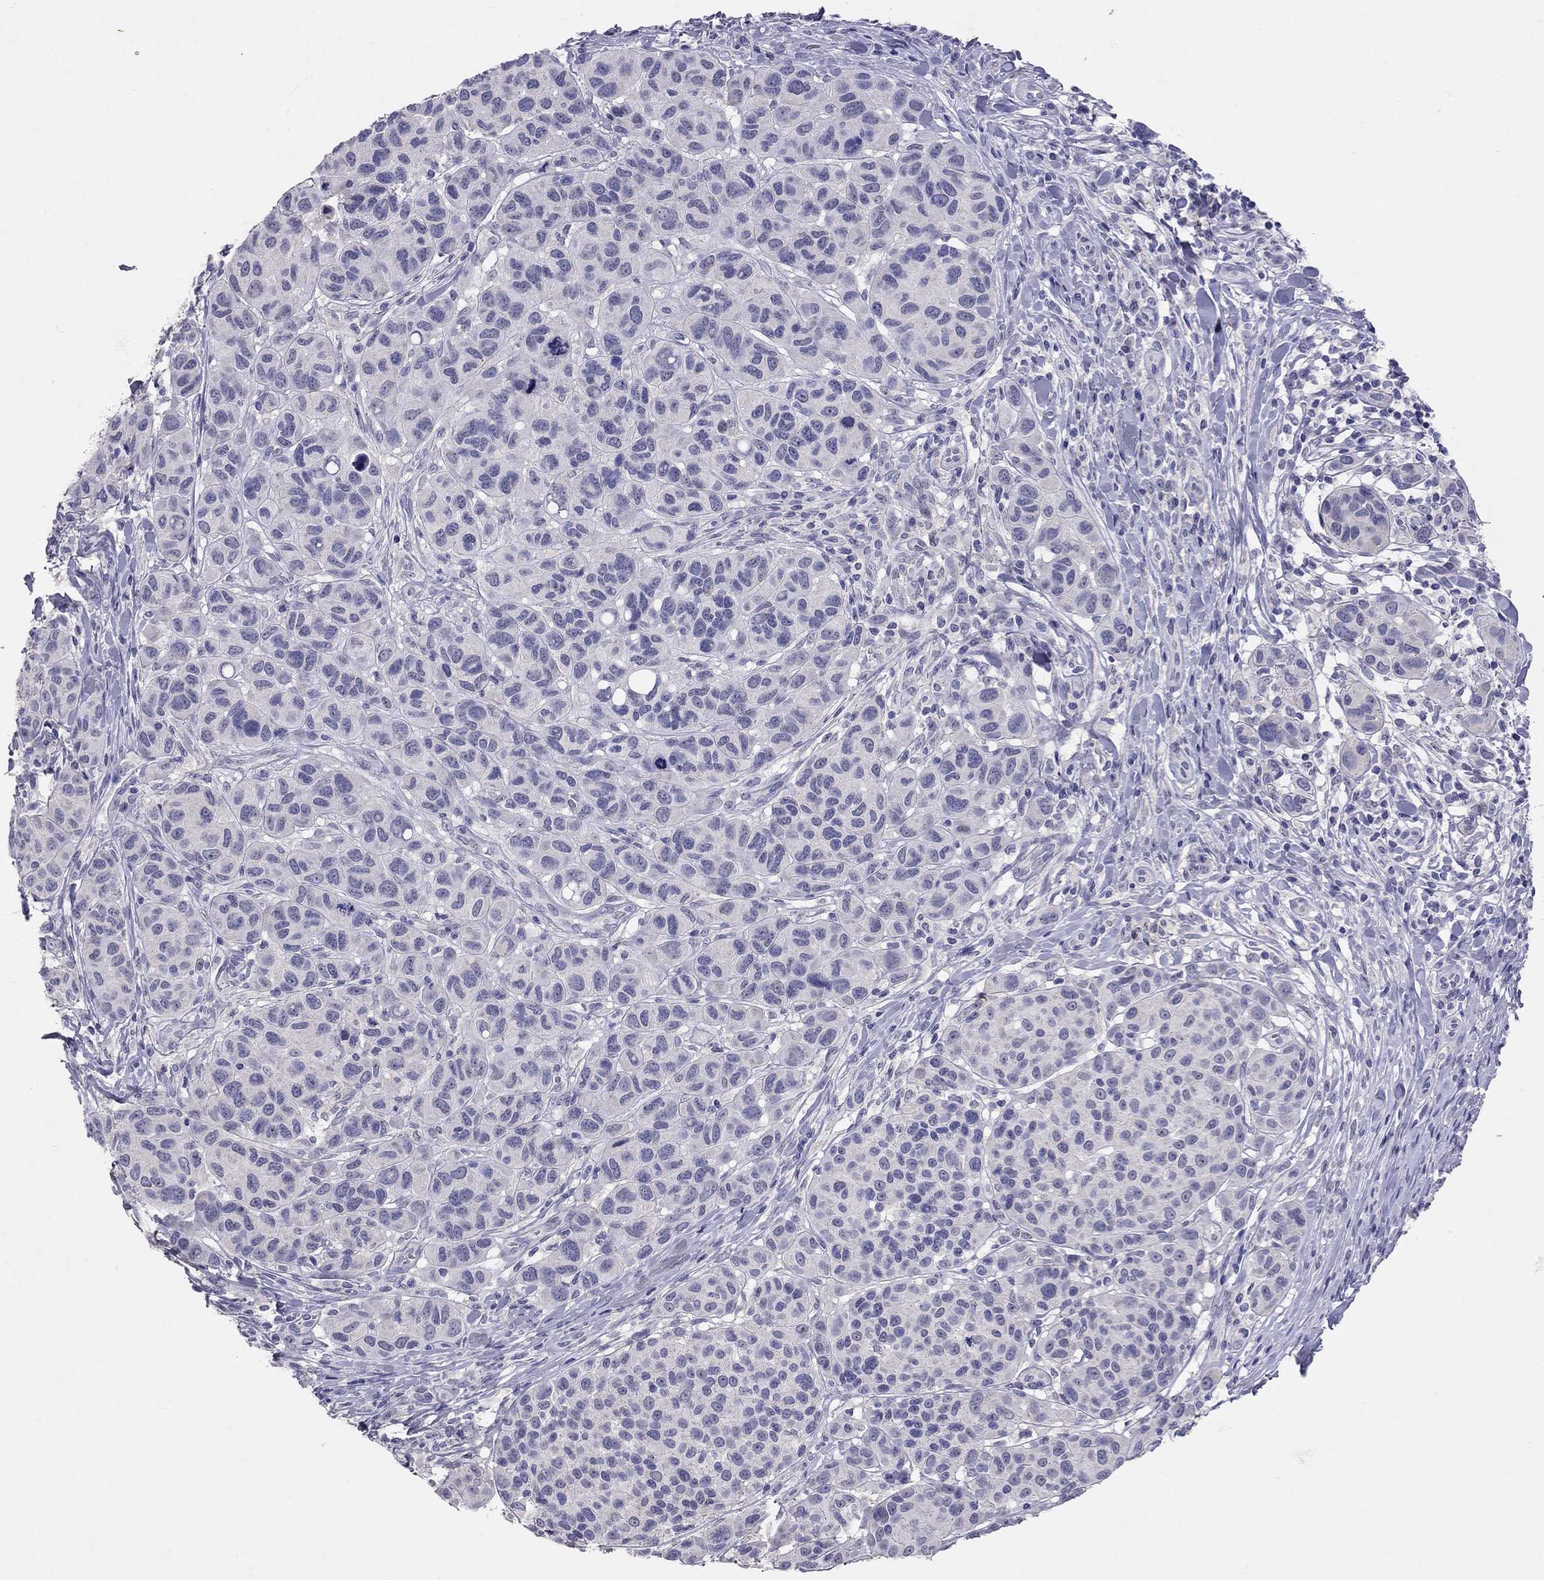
{"staining": {"intensity": "negative", "quantity": "none", "location": "none"}, "tissue": "melanoma", "cell_type": "Tumor cells", "image_type": "cancer", "snomed": [{"axis": "morphology", "description": "Malignant melanoma, NOS"}, {"axis": "topography", "description": "Skin"}], "caption": "Photomicrograph shows no significant protein staining in tumor cells of melanoma. (DAB IHC visualized using brightfield microscopy, high magnification).", "gene": "FST", "patient": {"sex": "male", "age": 79}}